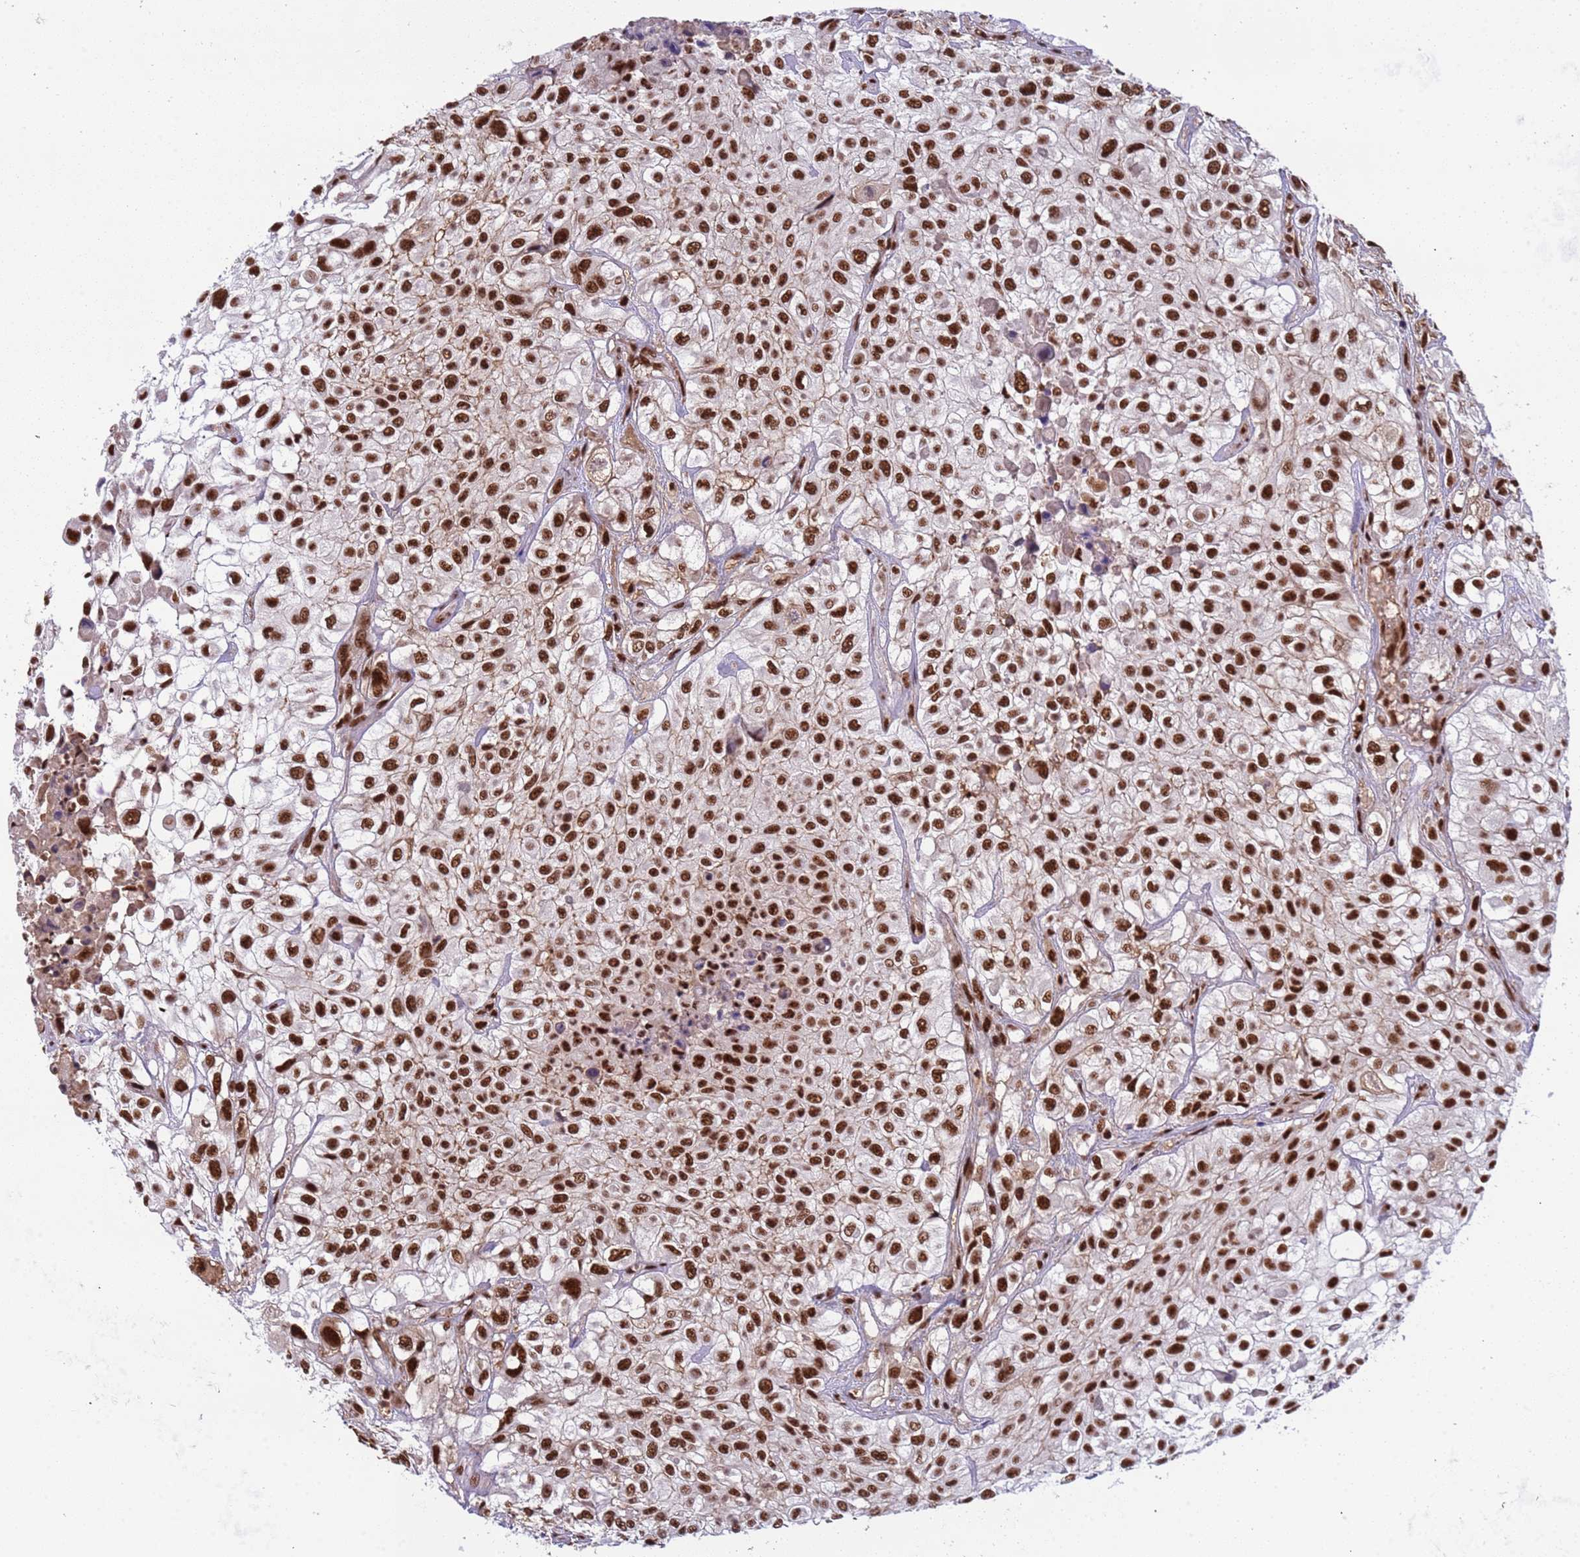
{"staining": {"intensity": "strong", "quantity": ">75%", "location": "nuclear"}, "tissue": "urothelial cancer", "cell_type": "Tumor cells", "image_type": "cancer", "snomed": [{"axis": "morphology", "description": "Urothelial carcinoma, High grade"}, {"axis": "topography", "description": "Urinary bladder"}], "caption": "Urothelial carcinoma (high-grade) tissue displays strong nuclear positivity in about >75% of tumor cells, visualized by immunohistochemistry. (DAB = brown stain, brightfield microscopy at high magnification).", "gene": "SRRT", "patient": {"sex": "male", "age": 56}}